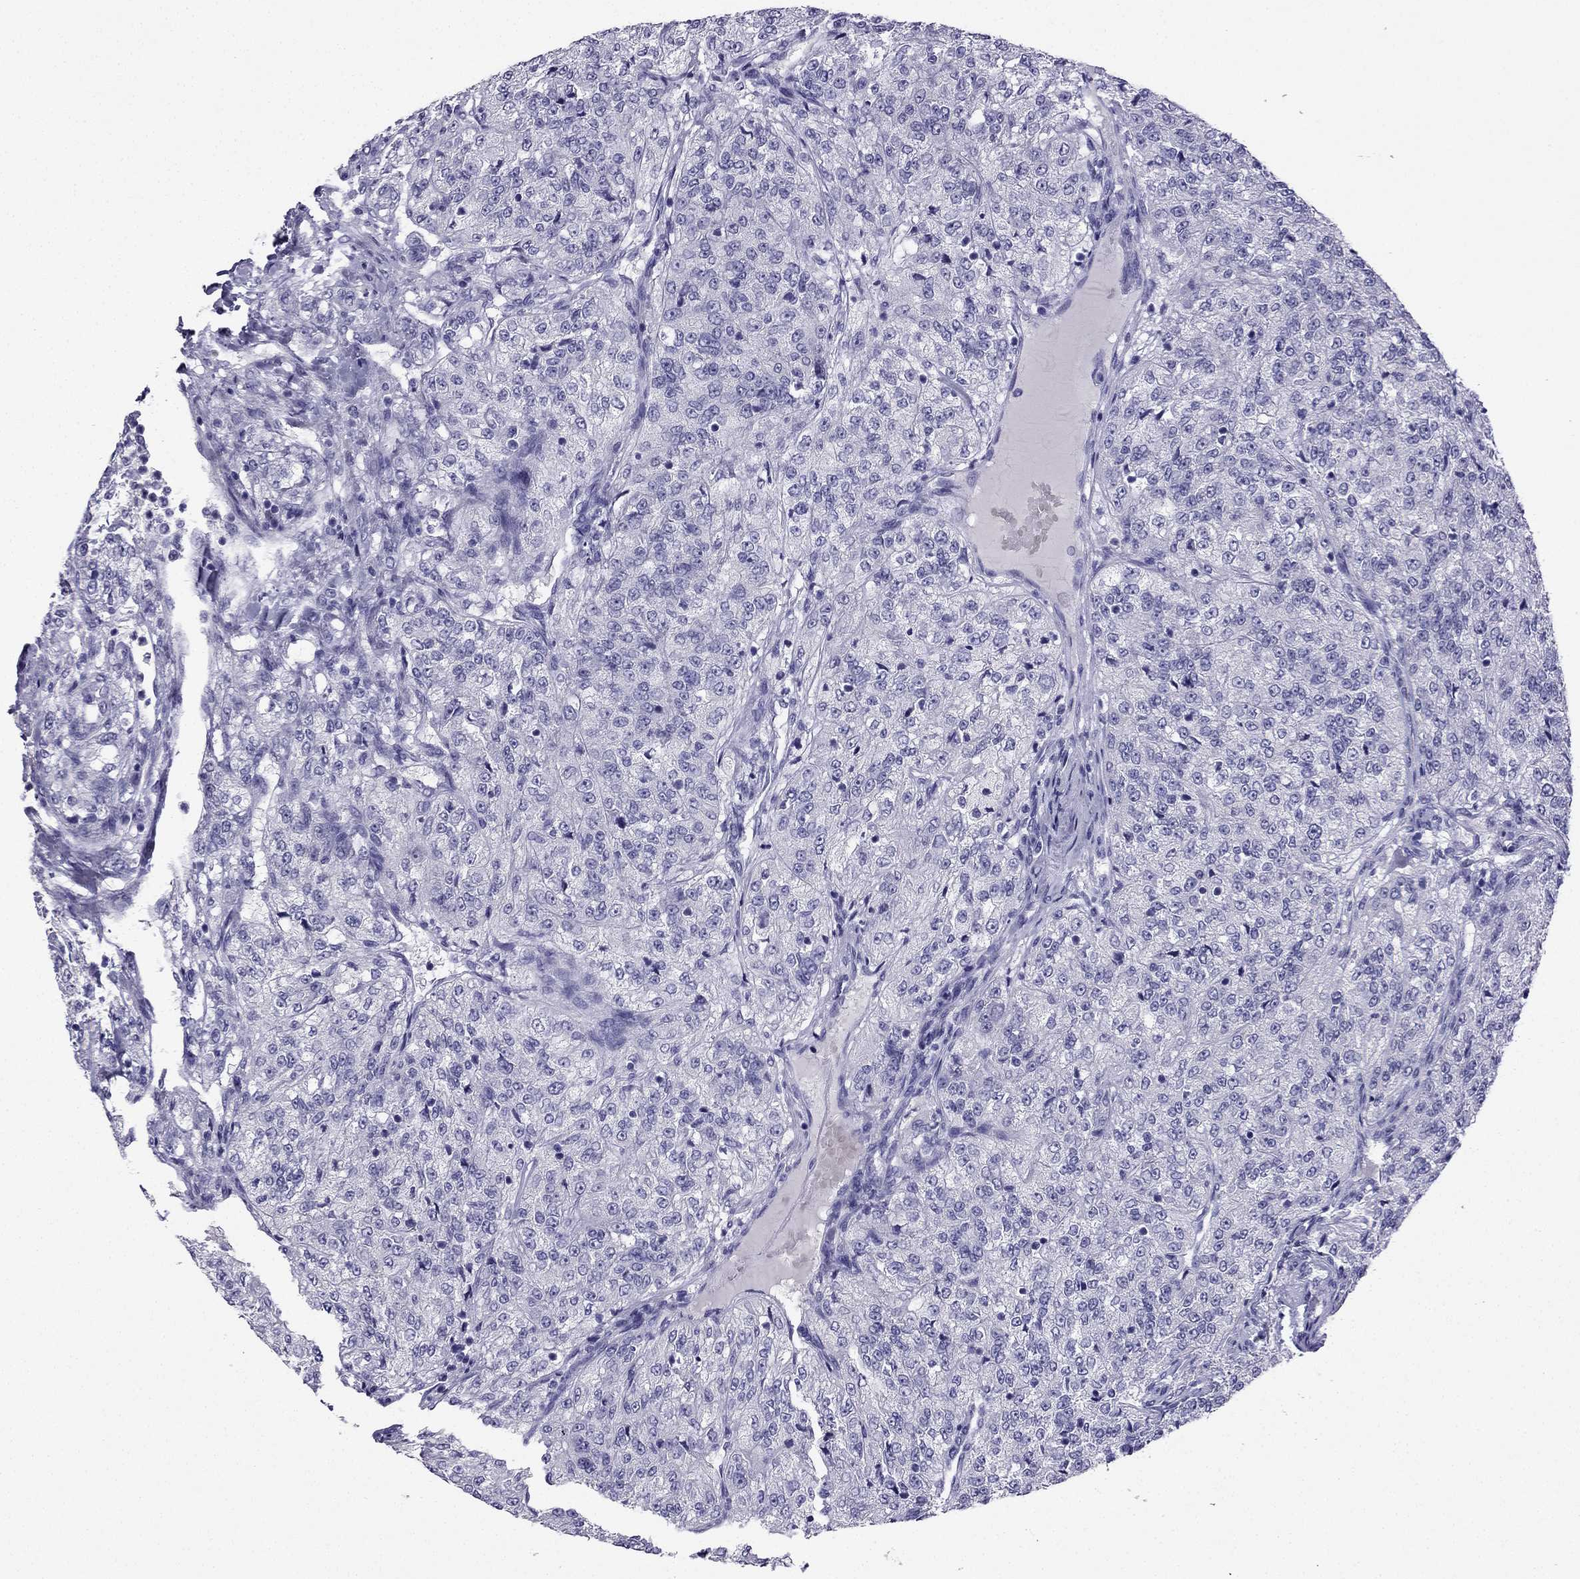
{"staining": {"intensity": "negative", "quantity": "none", "location": "none"}, "tissue": "renal cancer", "cell_type": "Tumor cells", "image_type": "cancer", "snomed": [{"axis": "morphology", "description": "Adenocarcinoma, NOS"}, {"axis": "topography", "description": "Kidney"}], "caption": "The micrograph displays no significant positivity in tumor cells of renal cancer.", "gene": "NPTX1", "patient": {"sex": "female", "age": 63}}